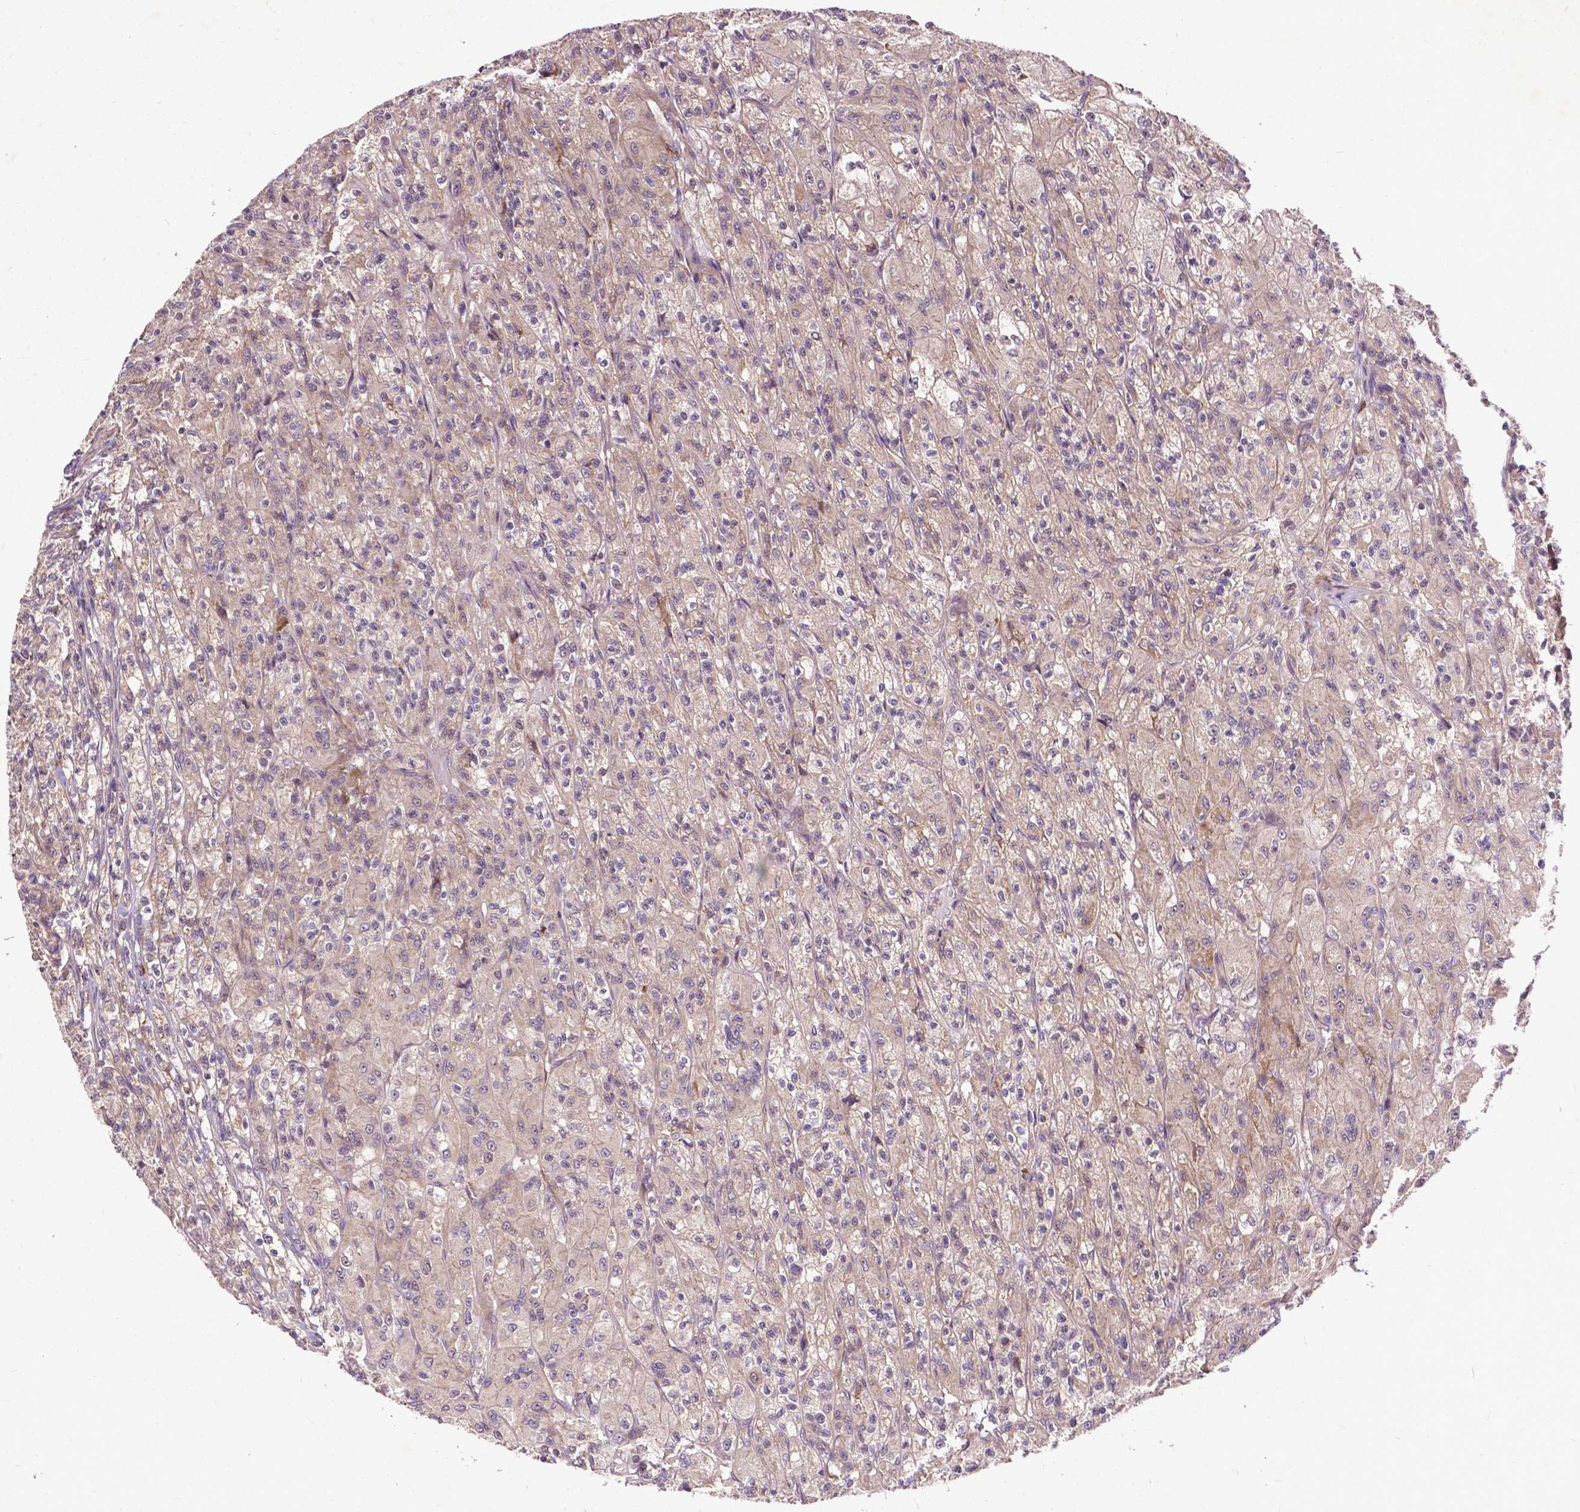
{"staining": {"intensity": "weak", "quantity": "25%-75%", "location": "cytoplasmic/membranous"}, "tissue": "renal cancer", "cell_type": "Tumor cells", "image_type": "cancer", "snomed": [{"axis": "morphology", "description": "Adenocarcinoma, NOS"}, {"axis": "topography", "description": "Kidney"}], "caption": "The photomicrograph demonstrates immunohistochemical staining of renal cancer (adenocarcinoma). There is weak cytoplasmic/membranous staining is identified in about 25%-75% of tumor cells. Using DAB (3,3'-diaminobenzidine) (brown) and hematoxylin (blue) stains, captured at high magnification using brightfield microscopy.", "gene": "PARP3", "patient": {"sex": "female", "age": 70}}